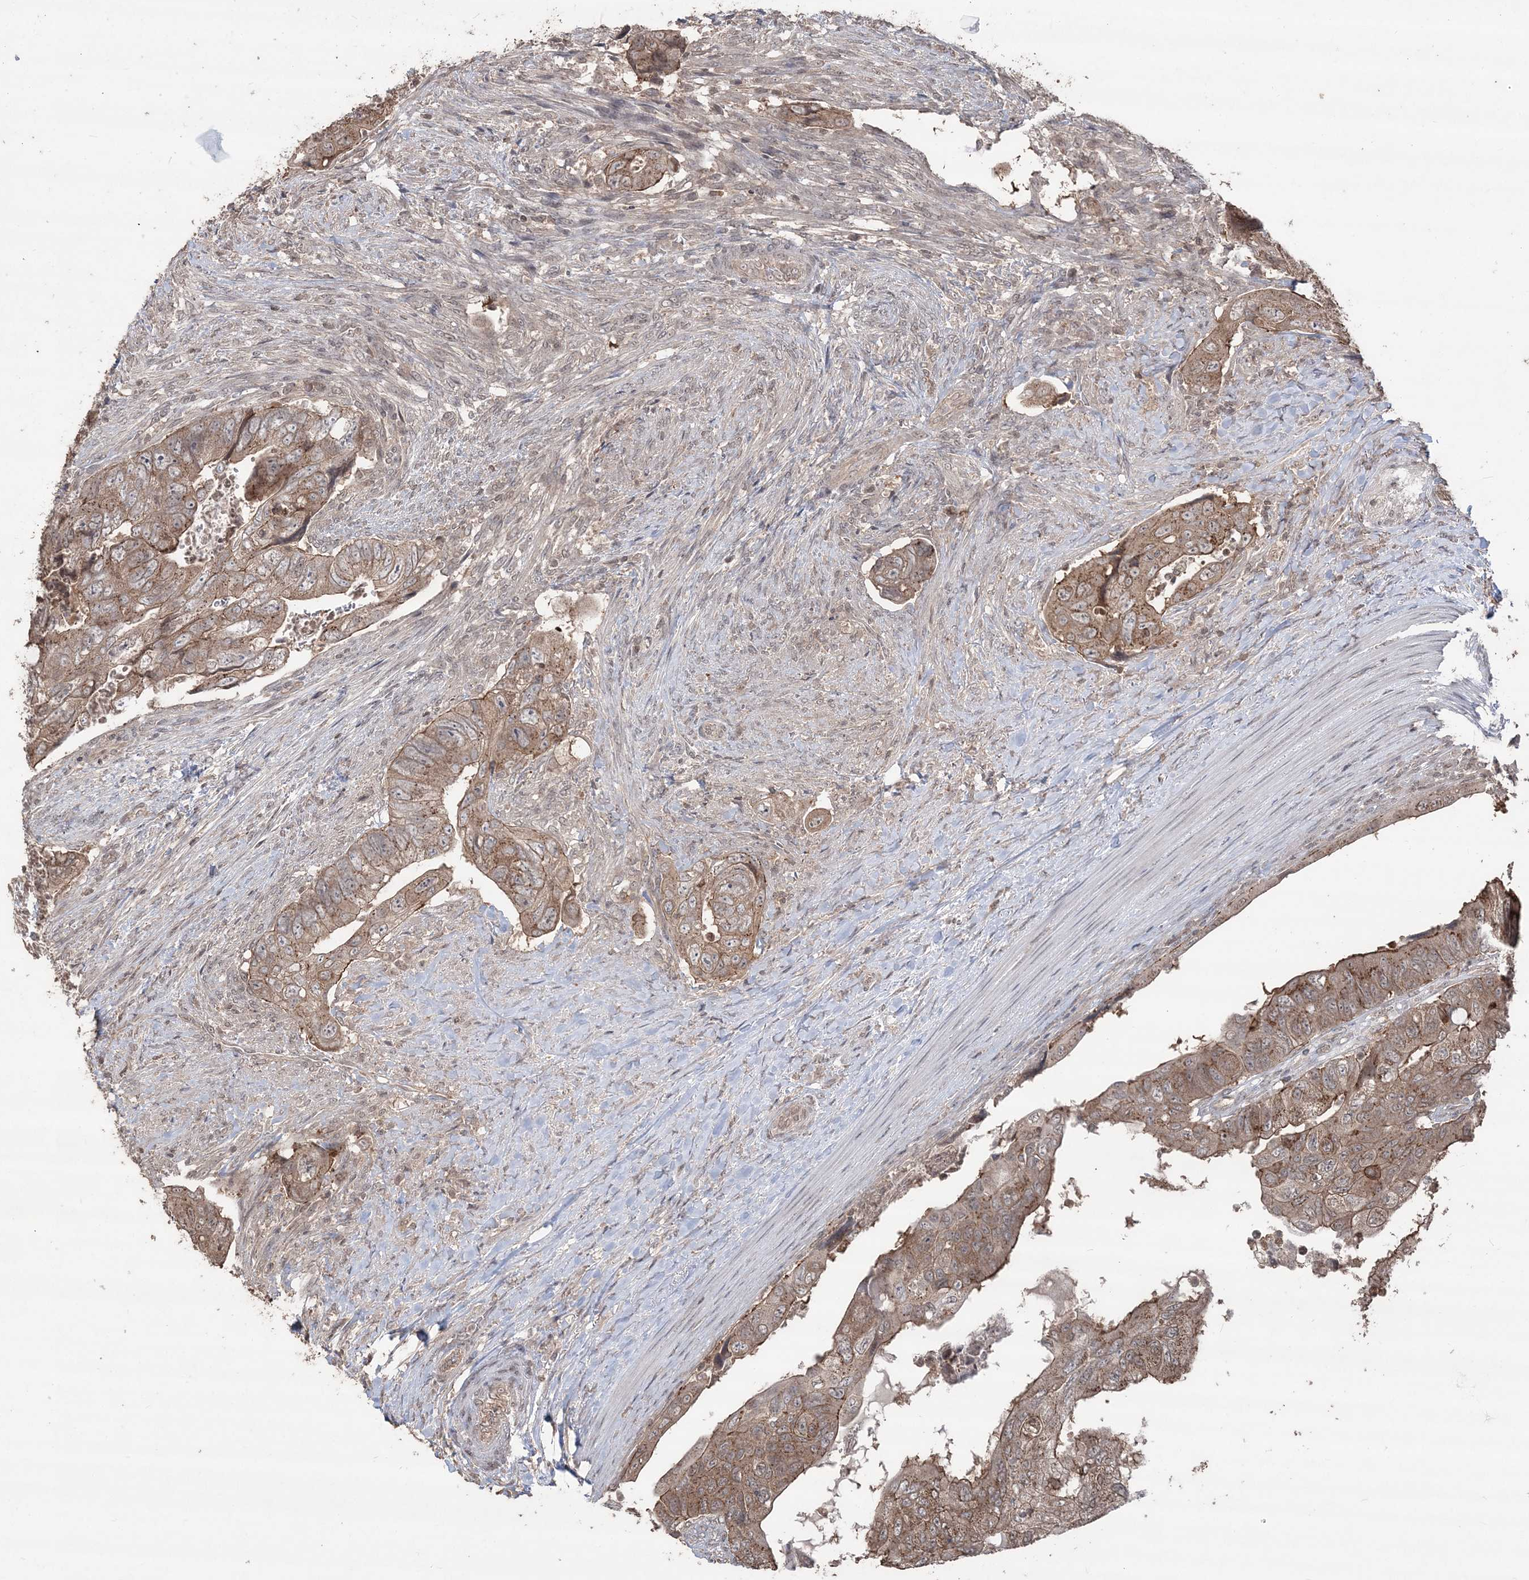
{"staining": {"intensity": "weak", "quantity": ">75%", "location": "cytoplasmic/membranous"}, "tissue": "colorectal cancer", "cell_type": "Tumor cells", "image_type": "cancer", "snomed": [{"axis": "morphology", "description": "Adenocarcinoma, NOS"}, {"axis": "topography", "description": "Rectum"}], "caption": "DAB immunohistochemical staining of adenocarcinoma (colorectal) reveals weak cytoplasmic/membranous protein expression in approximately >75% of tumor cells. (Brightfield microscopy of DAB IHC at high magnification).", "gene": "EHHADH", "patient": {"sex": "male", "age": 63}}